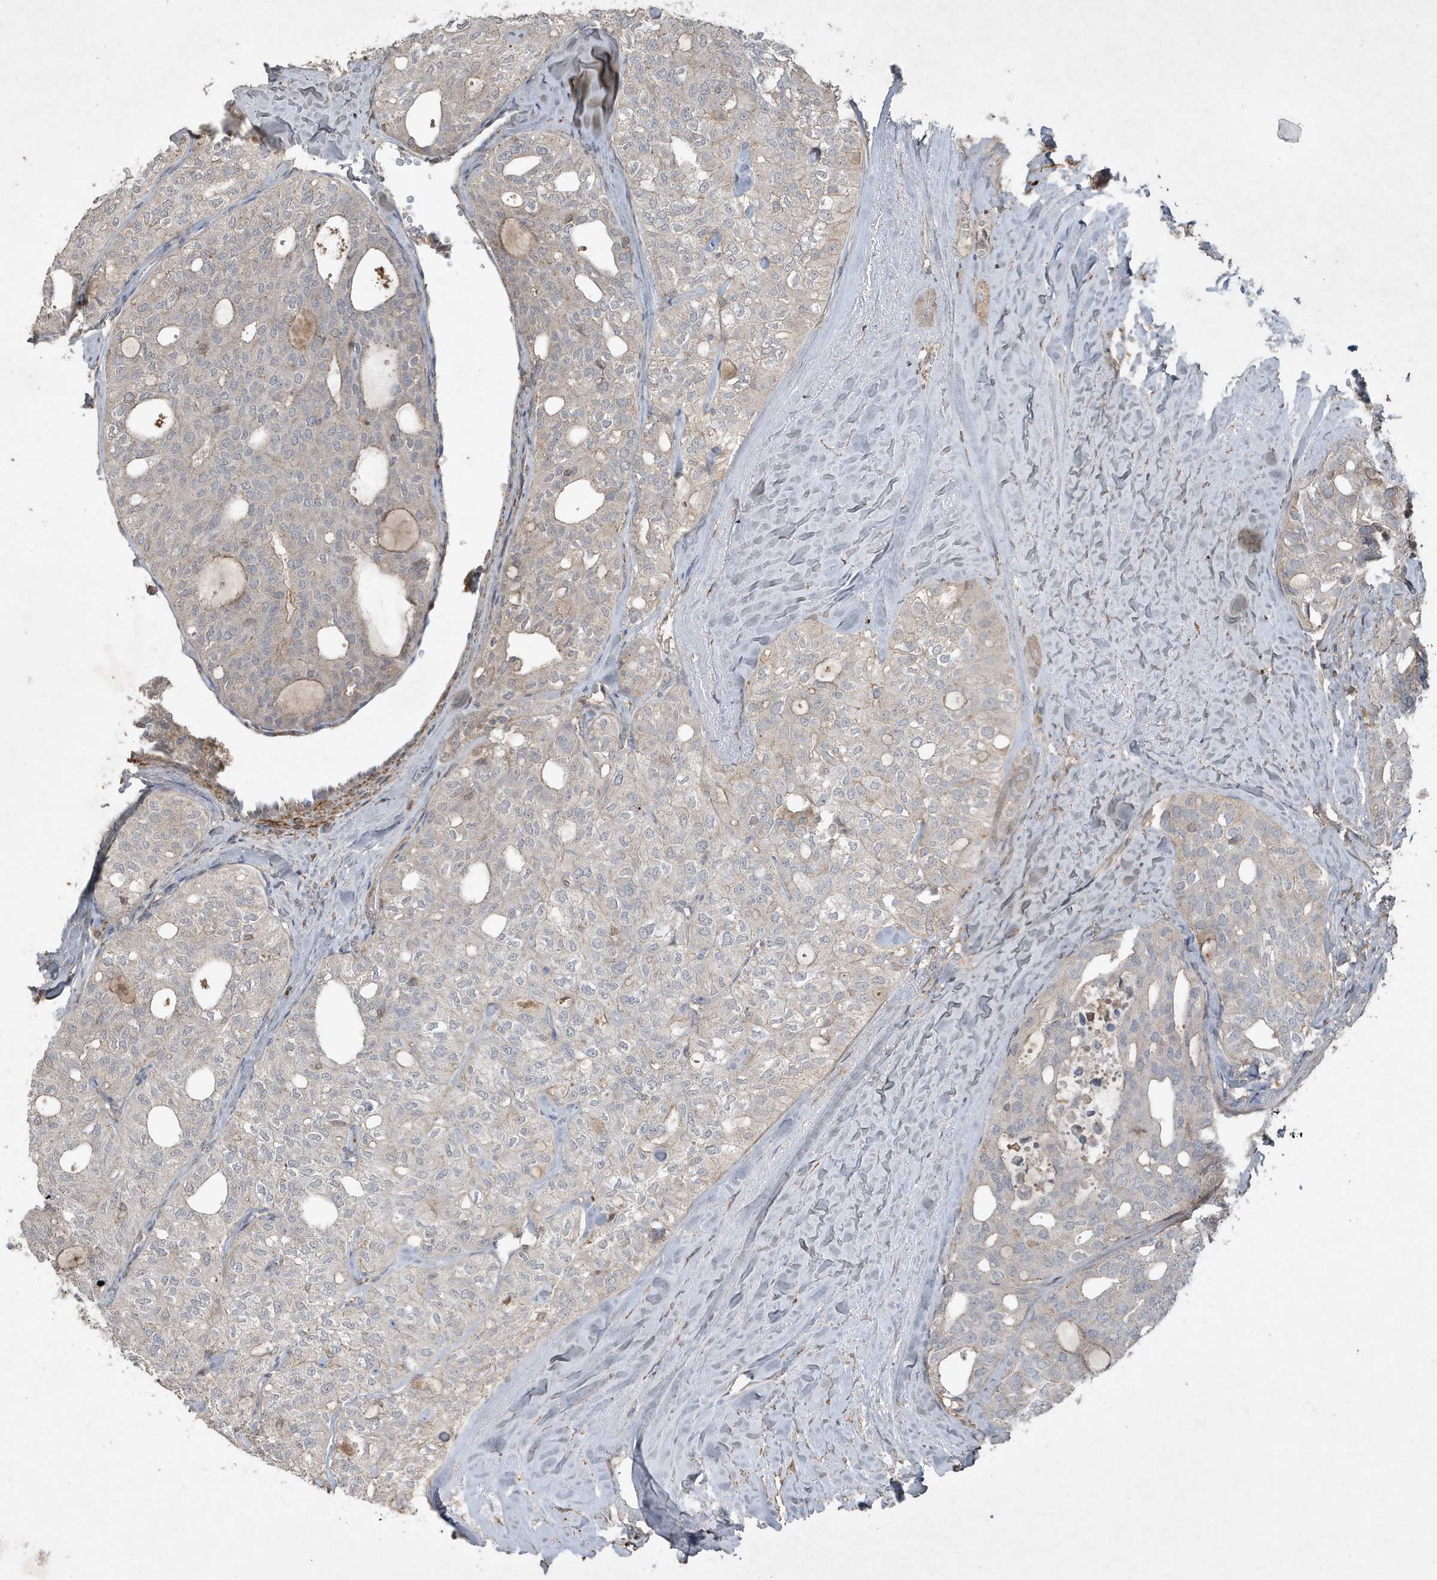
{"staining": {"intensity": "negative", "quantity": "none", "location": "none"}, "tissue": "thyroid cancer", "cell_type": "Tumor cells", "image_type": "cancer", "snomed": [{"axis": "morphology", "description": "Follicular adenoma carcinoma, NOS"}, {"axis": "topography", "description": "Thyroid gland"}], "caption": "Thyroid follicular adenoma carcinoma stained for a protein using IHC exhibits no expression tumor cells.", "gene": "PRRT3", "patient": {"sex": "male", "age": 75}}